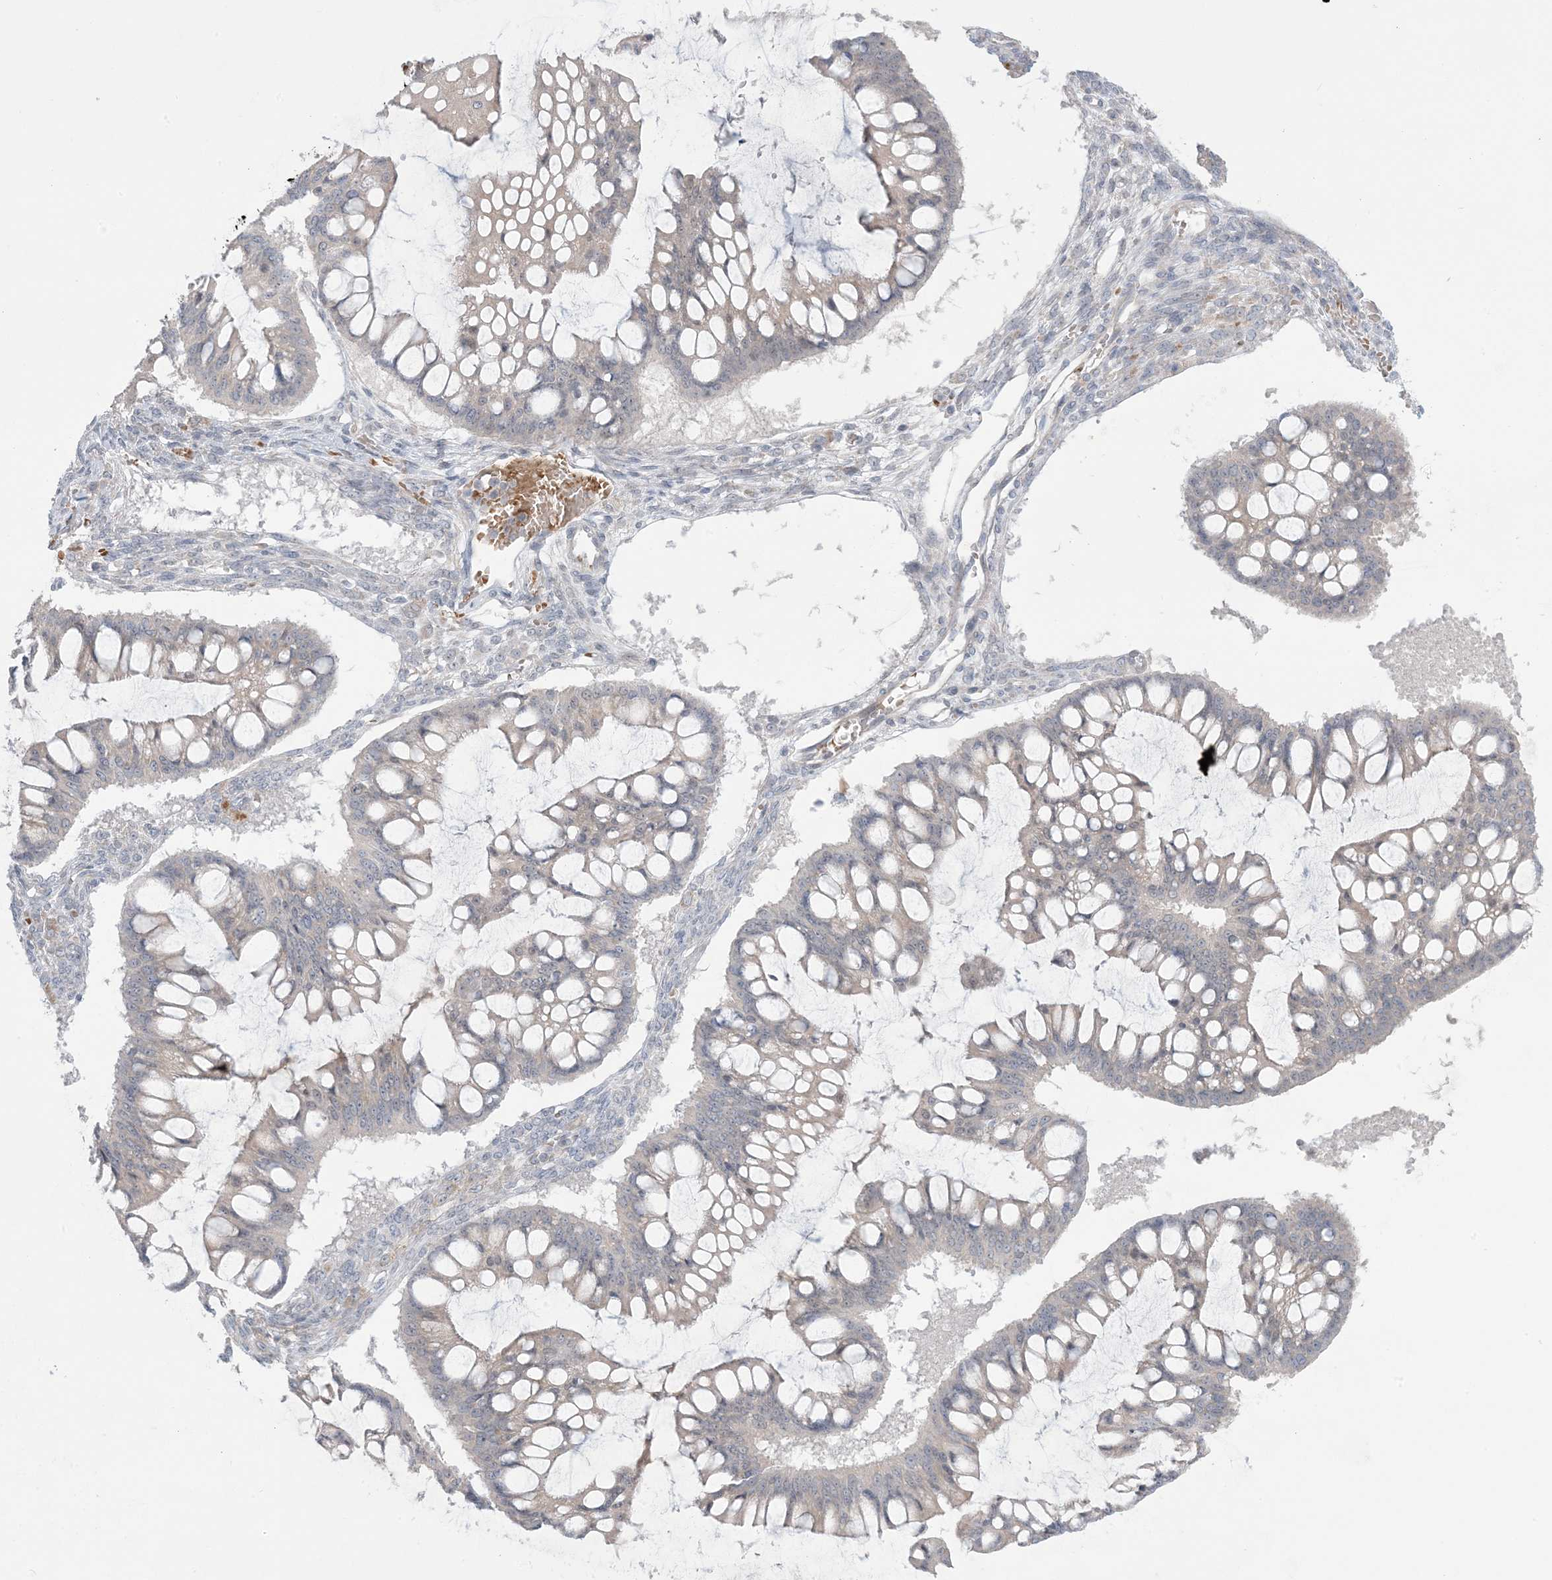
{"staining": {"intensity": "negative", "quantity": "none", "location": "none"}, "tissue": "ovarian cancer", "cell_type": "Tumor cells", "image_type": "cancer", "snomed": [{"axis": "morphology", "description": "Cystadenocarcinoma, mucinous, NOS"}, {"axis": "topography", "description": "Ovary"}], "caption": "Tumor cells show no significant protein staining in mucinous cystadenocarcinoma (ovarian).", "gene": "MMGT1", "patient": {"sex": "female", "age": 73}}